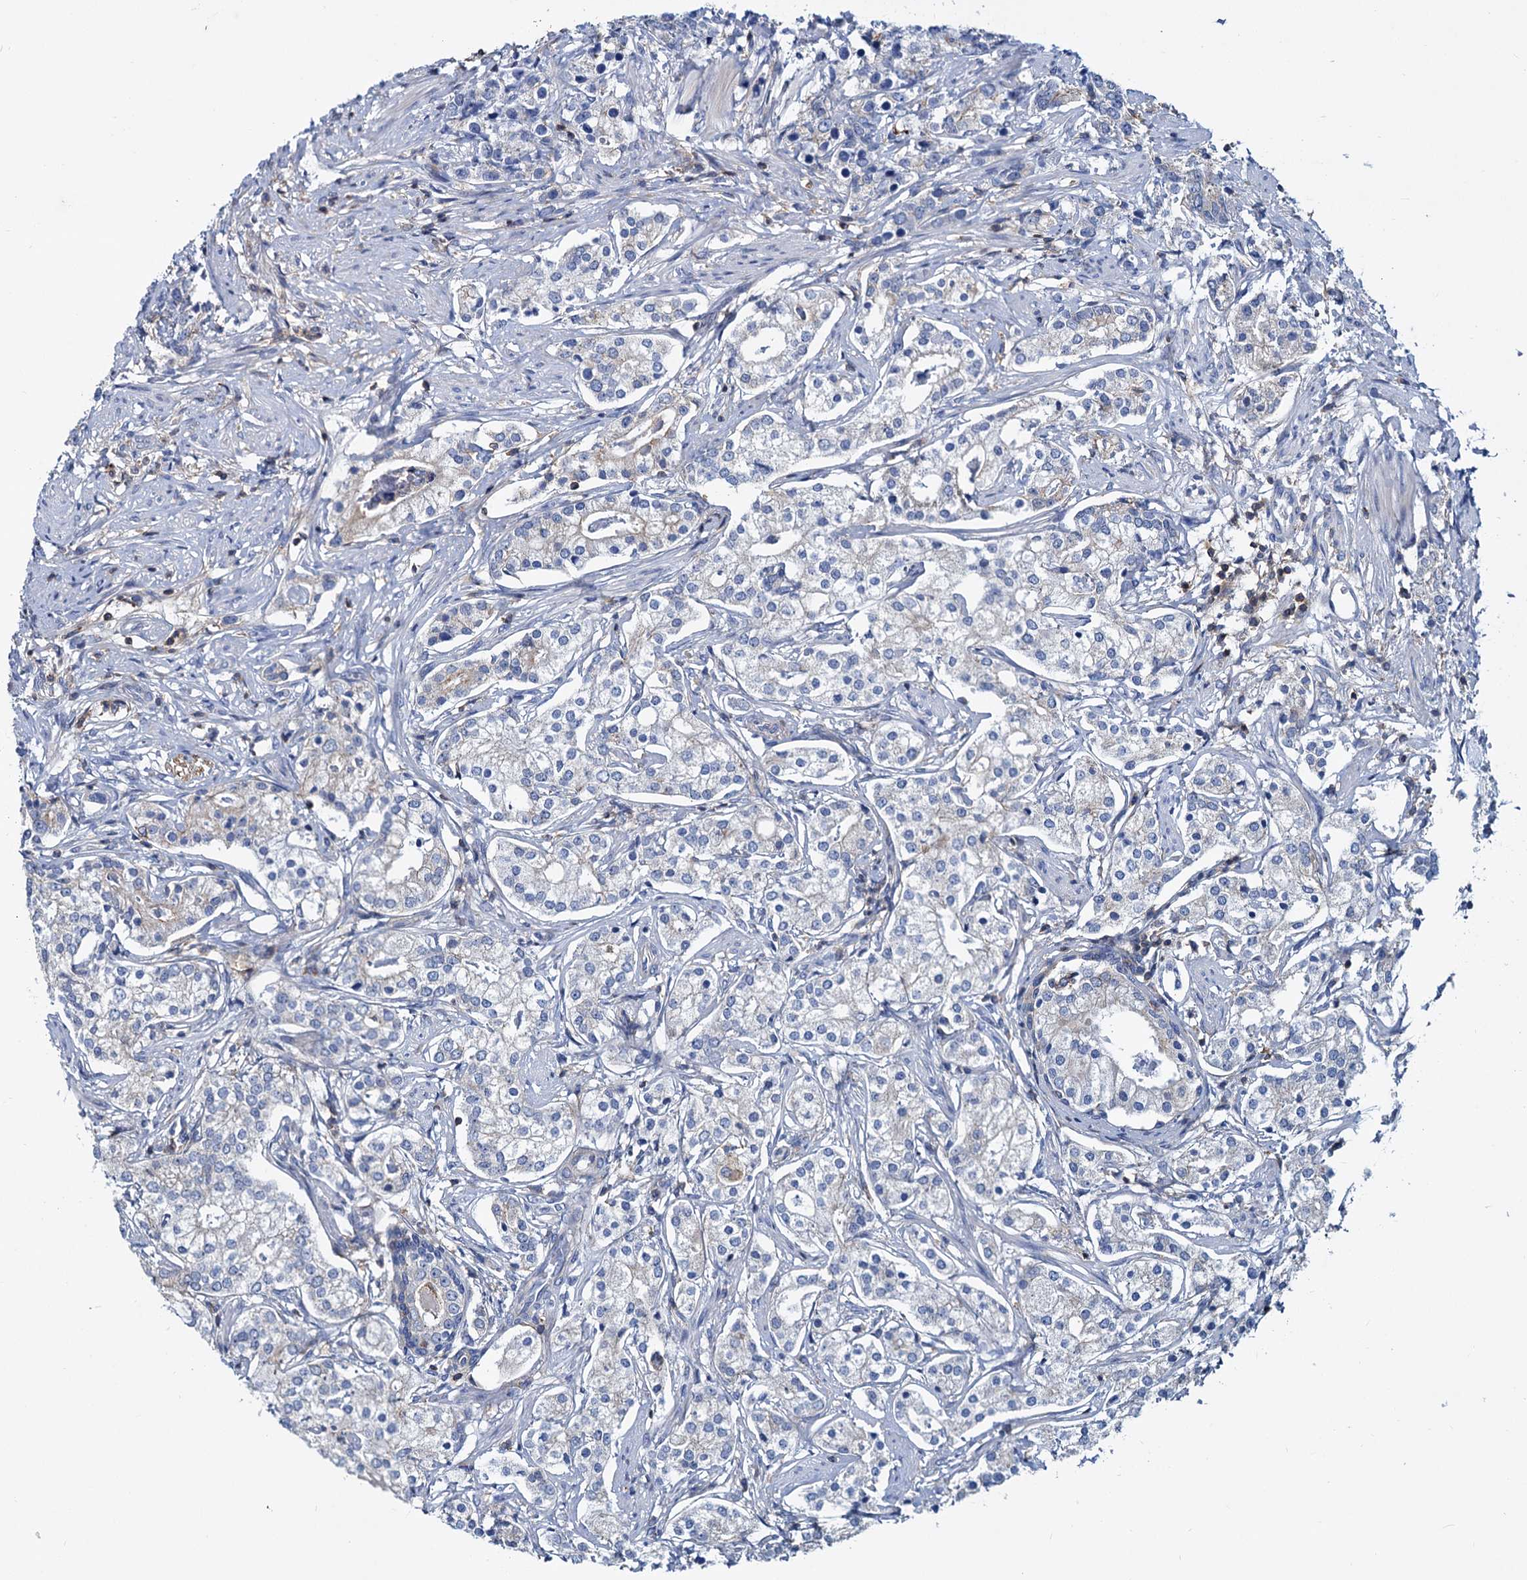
{"staining": {"intensity": "negative", "quantity": "none", "location": "none"}, "tissue": "prostate cancer", "cell_type": "Tumor cells", "image_type": "cancer", "snomed": [{"axis": "morphology", "description": "Adenocarcinoma, High grade"}, {"axis": "topography", "description": "Prostate"}], "caption": "High power microscopy micrograph of an IHC histopathology image of prostate cancer, revealing no significant expression in tumor cells.", "gene": "LRCH4", "patient": {"sex": "male", "age": 69}}